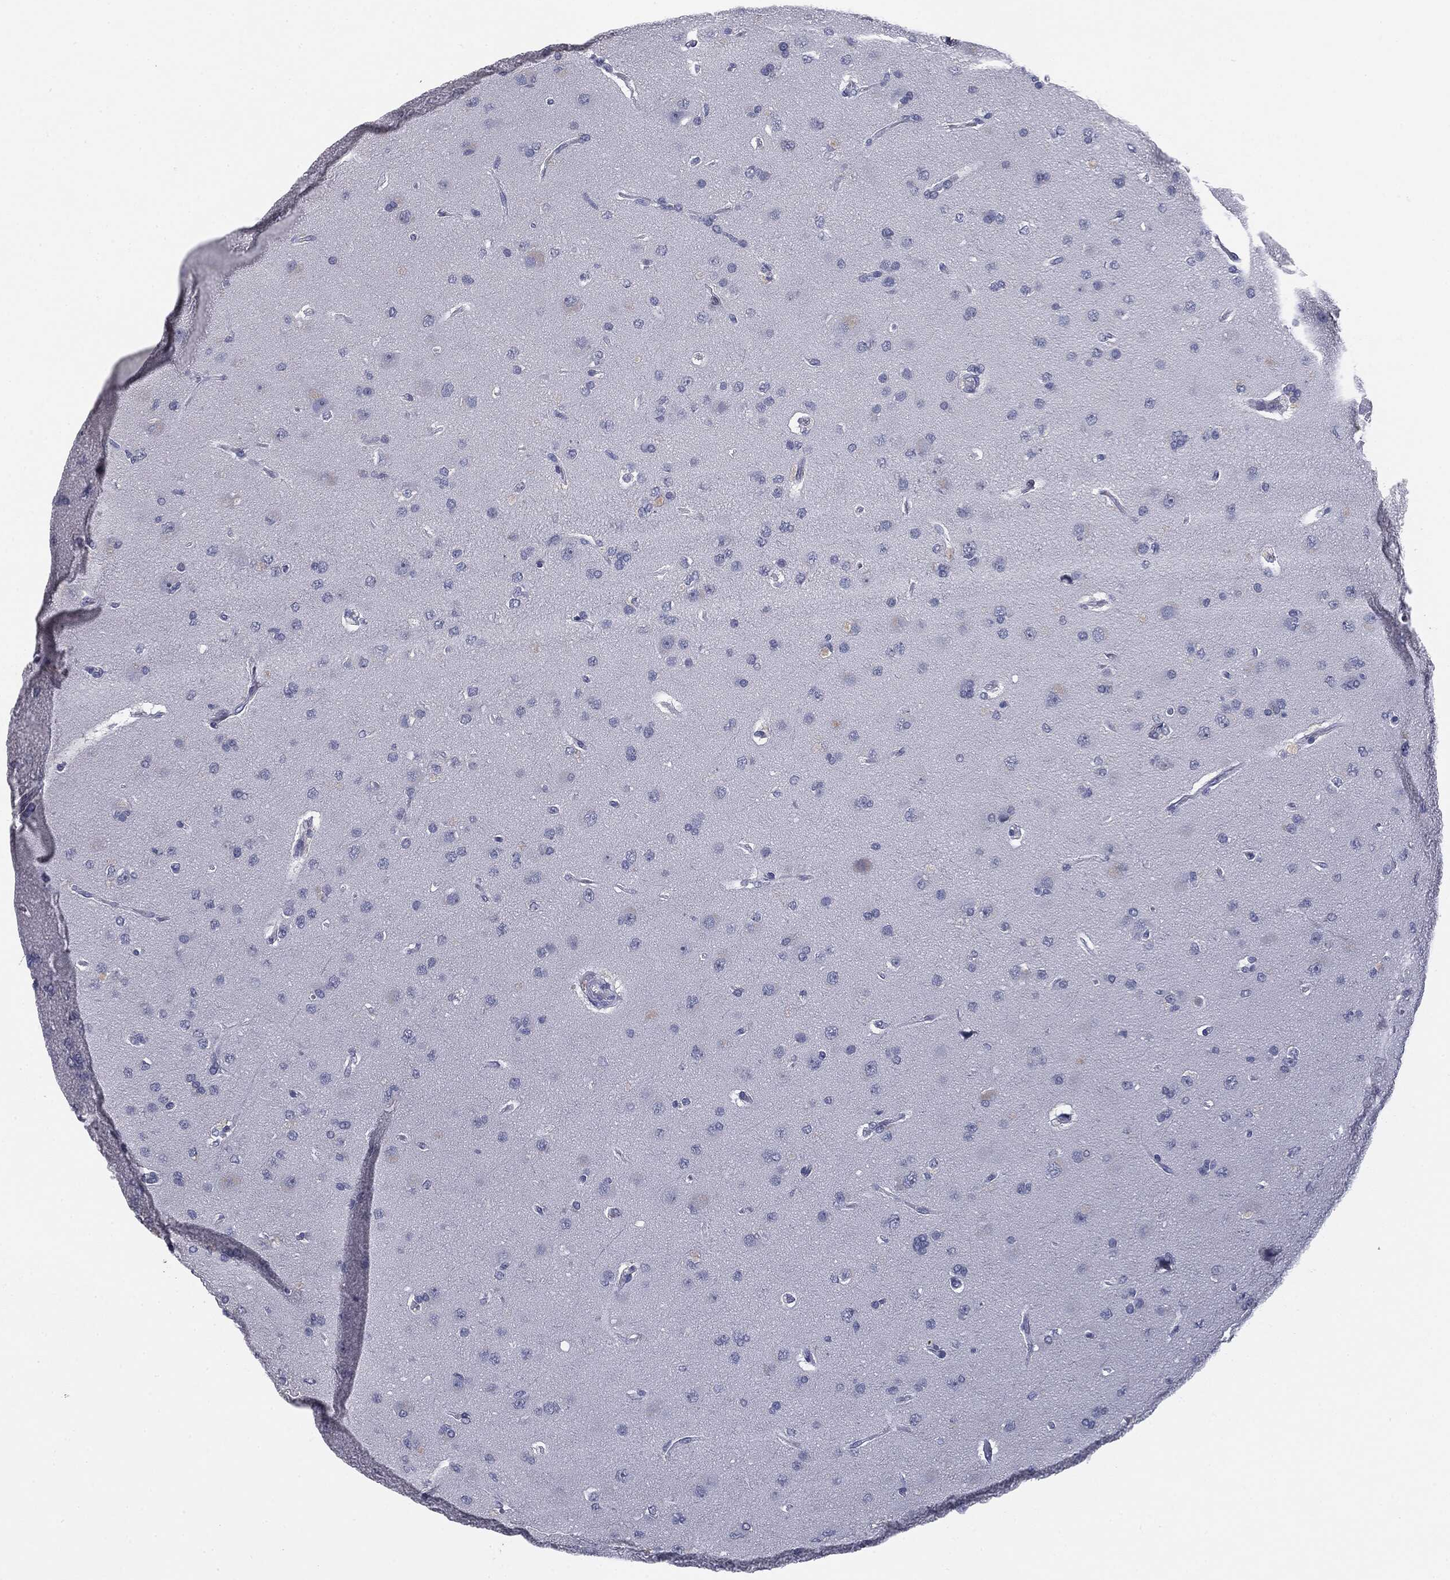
{"staining": {"intensity": "negative", "quantity": "none", "location": "none"}, "tissue": "glioma", "cell_type": "Tumor cells", "image_type": "cancer", "snomed": [{"axis": "morphology", "description": "Glioma, malignant, NOS"}, {"axis": "topography", "description": "Cerebral cortex"}], "caption": "Human glioma stained for a protein using immunohistochemistry (IHC) exhibits no staining in tumor cells.", "gene": "MUC1", "patient": {"sex": "male", "age": 58}}